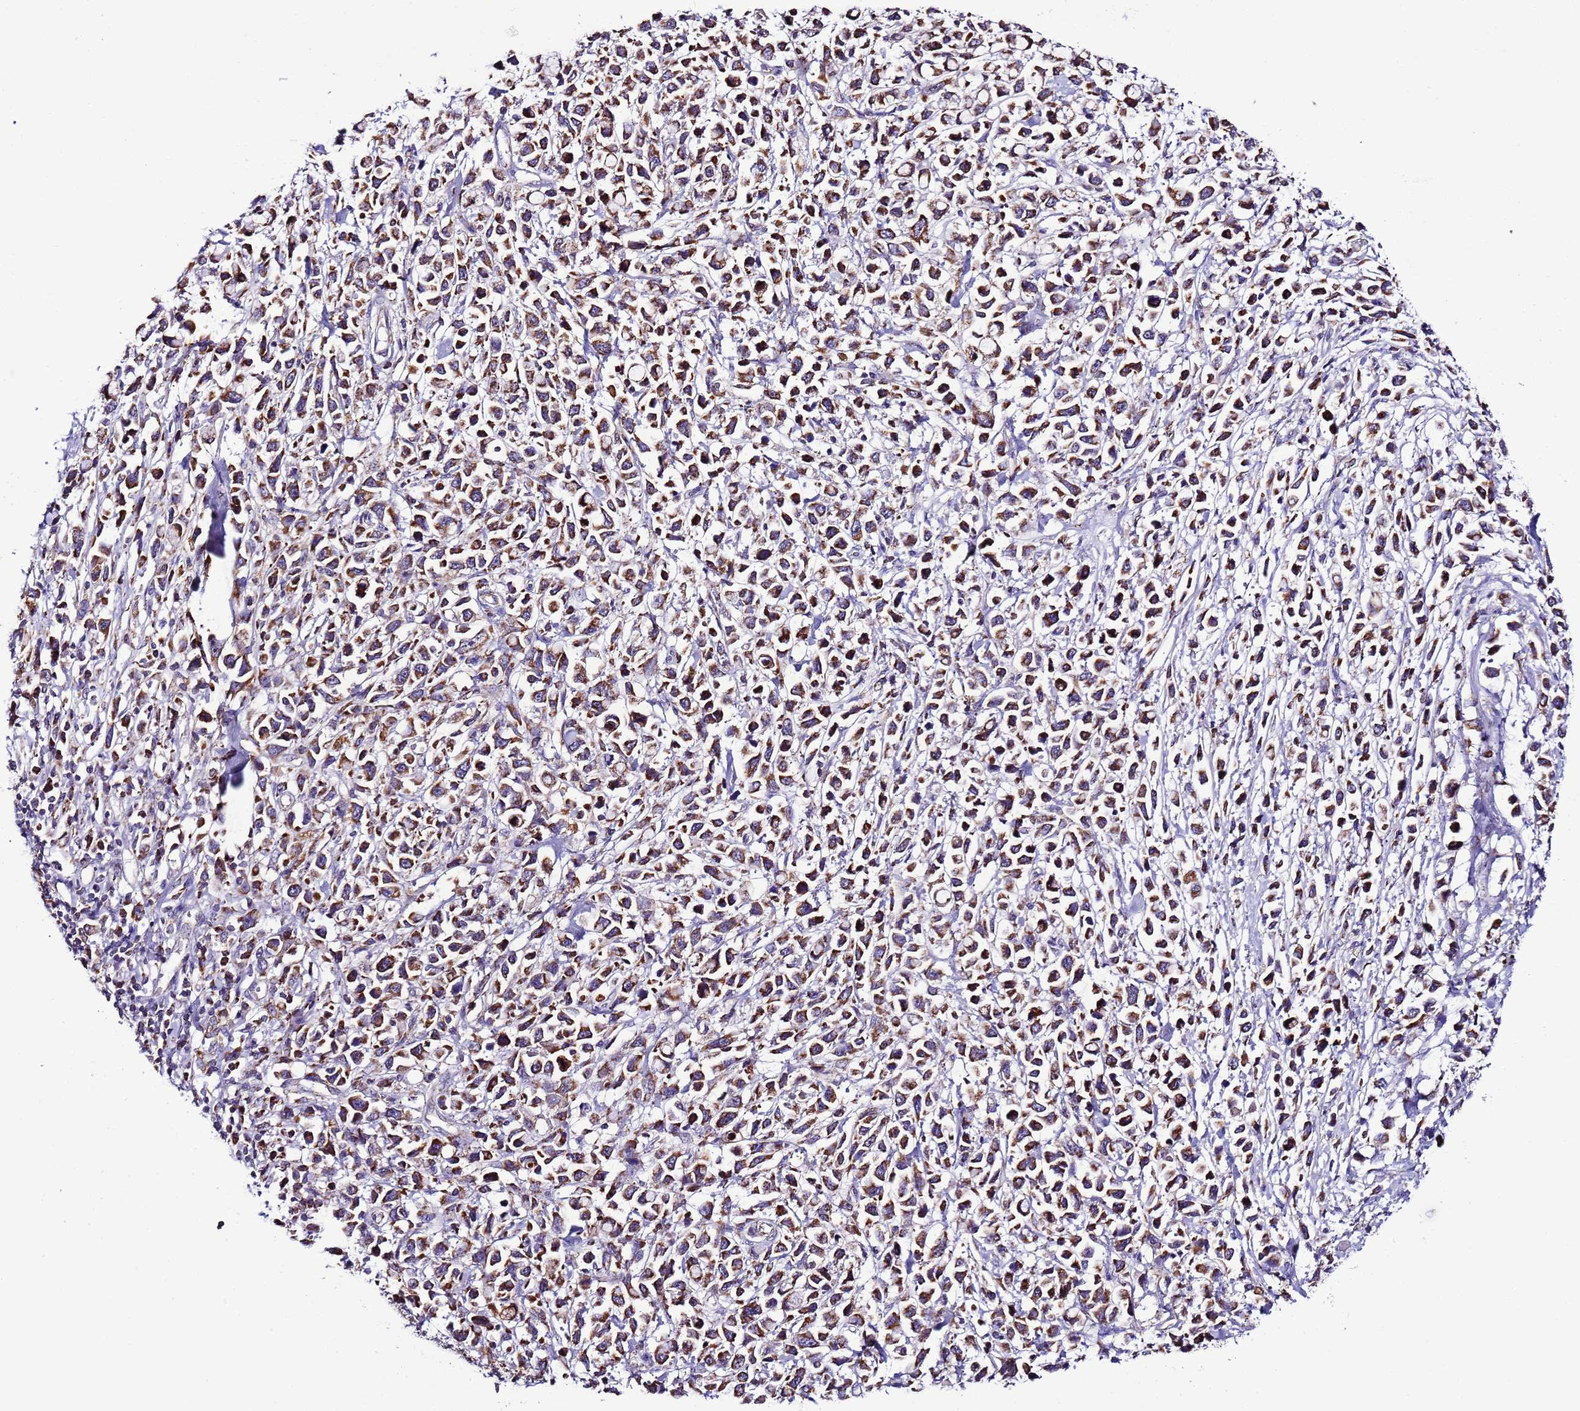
{"staining": {"intensity": "strong", "quantity": ">75%", "location": "cytoplasmic/membranous"}, "tissue": "stomach cancer", "cell_type": "Tumor cells", "image_type": "cancer", "snomed": [{"axis": "morphology", "description": "Adenocarcinoma, NOS"}, {"axis": "topography", "description": "Stomach"}], "caption": "Strong cytoplasmic/membranous positivity is identified in about >75% of tumor cells in stomach cancer.", "gene": "UEVLD", "patient": {"sex": "female", "age": 81}}